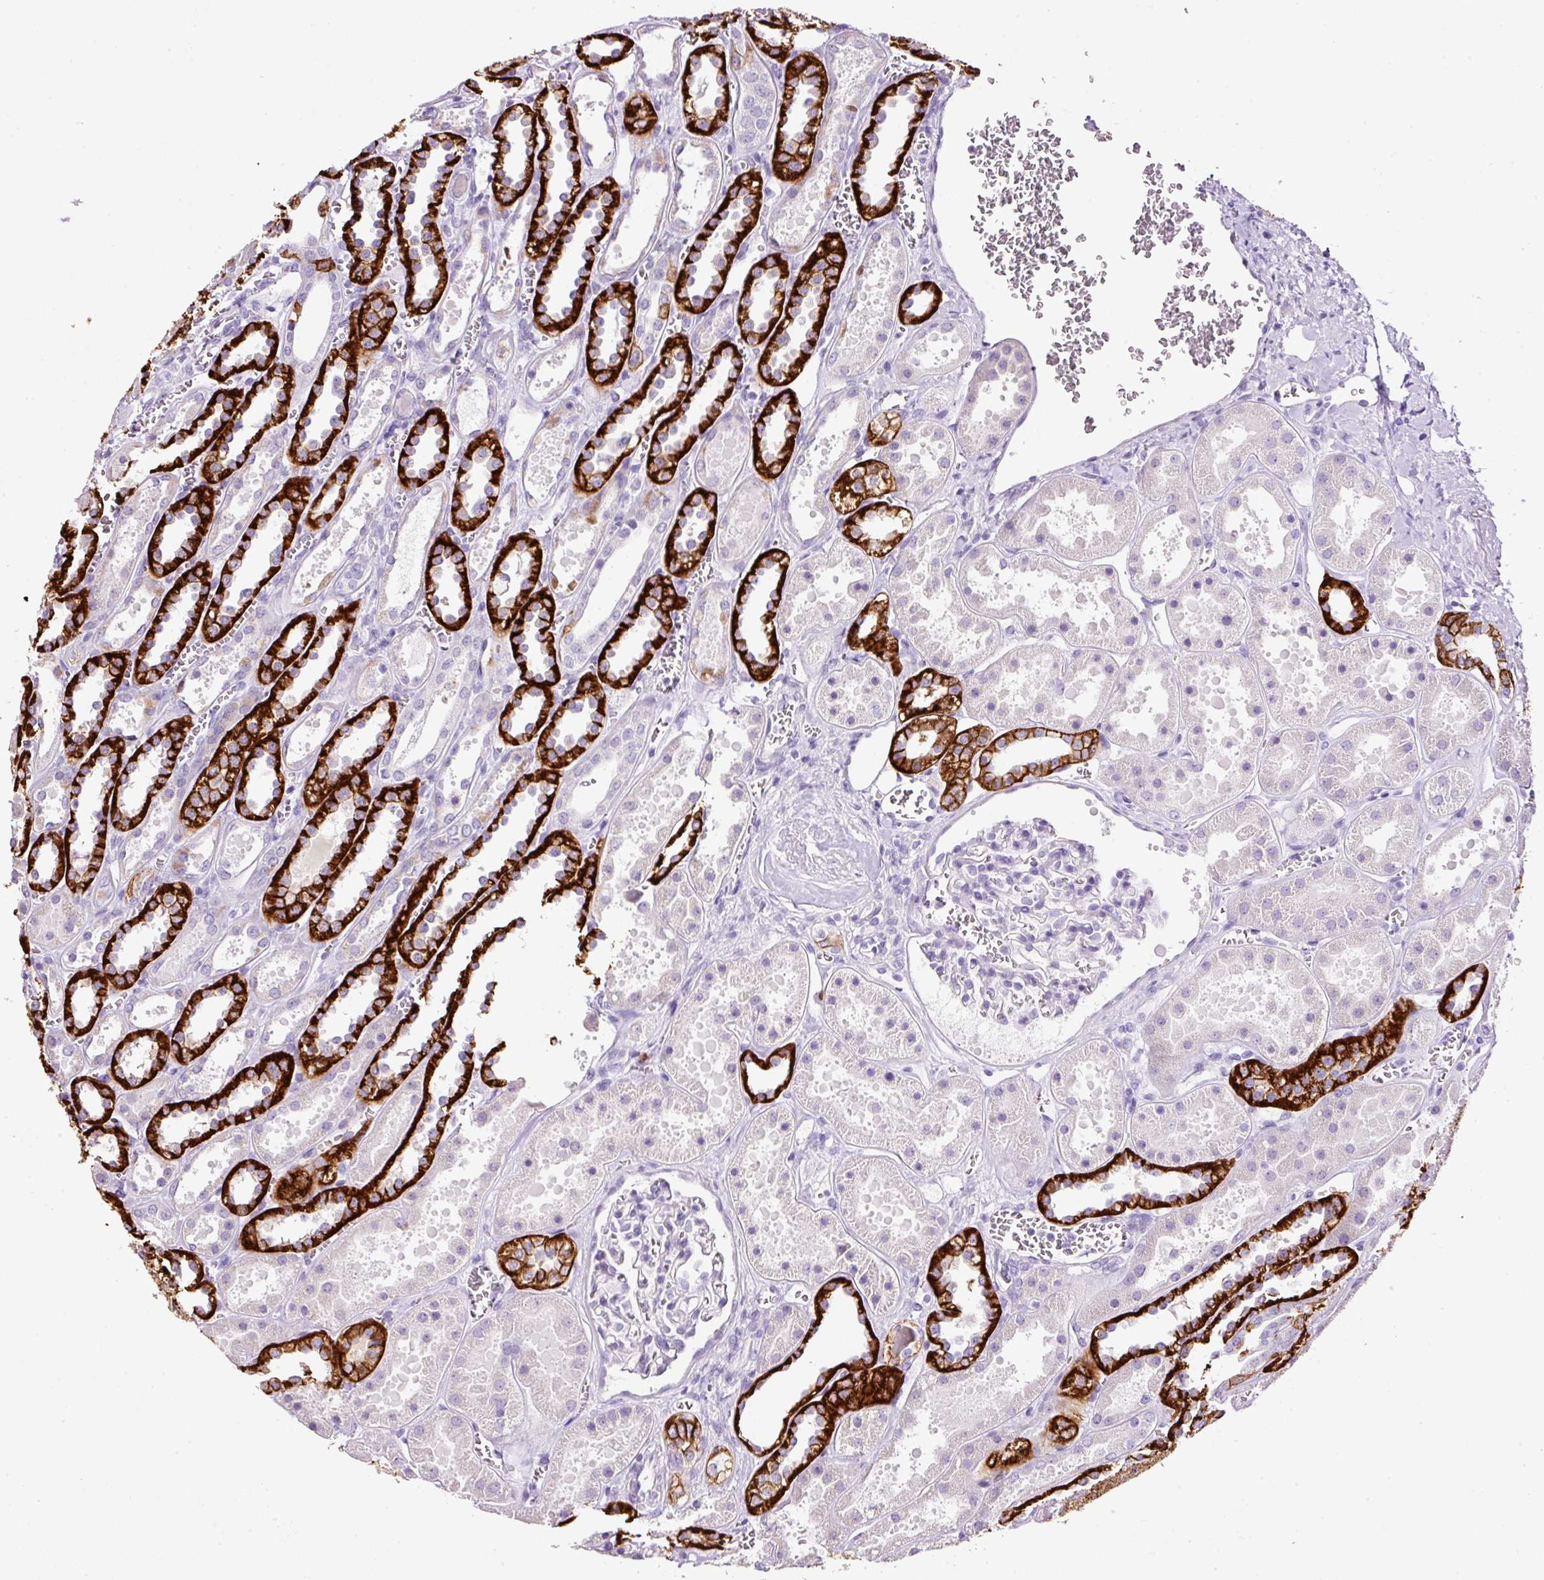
{"staining": {"intensity": "negative", "quantity": "none", "location": "none"}, "tissue": "kidney", "cell_type": "Cells in glomeruli", "image_type": "normal", "snomed": [{"axis": "morphology", "description": "Normal tissue, NOS"}, {"axis": "topography", "description": "Kidney"}], "caption": "There is no significant positivity in cells in glomeruli of kidney. (IHC, brightfield microscopy, high magnification).", "gene": "BSND", "patient": {"sex": "female", "age": 41}}